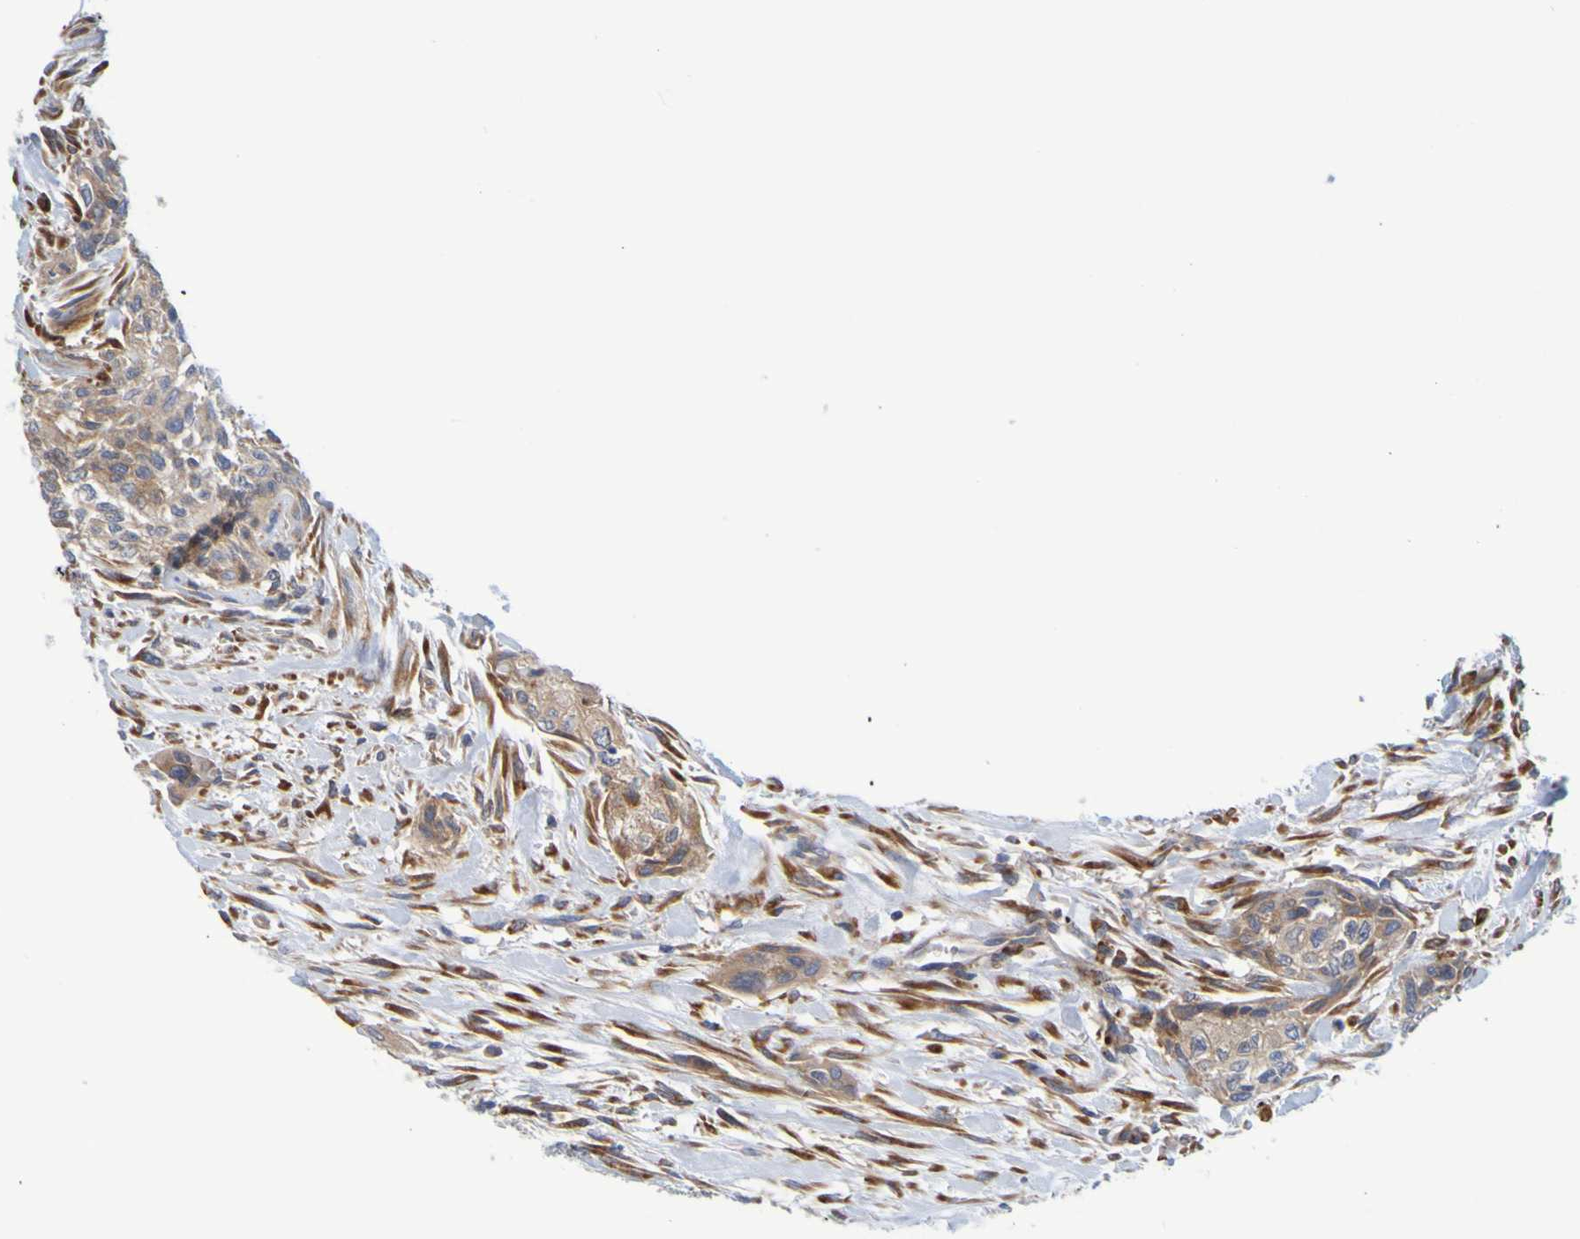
{"staining": {"intensity": "weak", "quantity": ">75%", "location": "cytoplasmic/membranous"}, "tissue": "urothelial cancer", "cell_type": "Tumor cells", "image_type": "cancer", "snomed": [{"axis": "morphology", "description": "Urothelial carcinoma, High grade"}, {"axis": "topography", "description": "Urinary bladder"}], "caption": "Protein staining displays weak cytoplasmic/membranous expression in approximately >75% of tumor cells in urothelial cancer. (IHC, brightfield microscopy, high magnification).", "gene": "SIL1", "patient": {"sex": "male", "age": 35}}